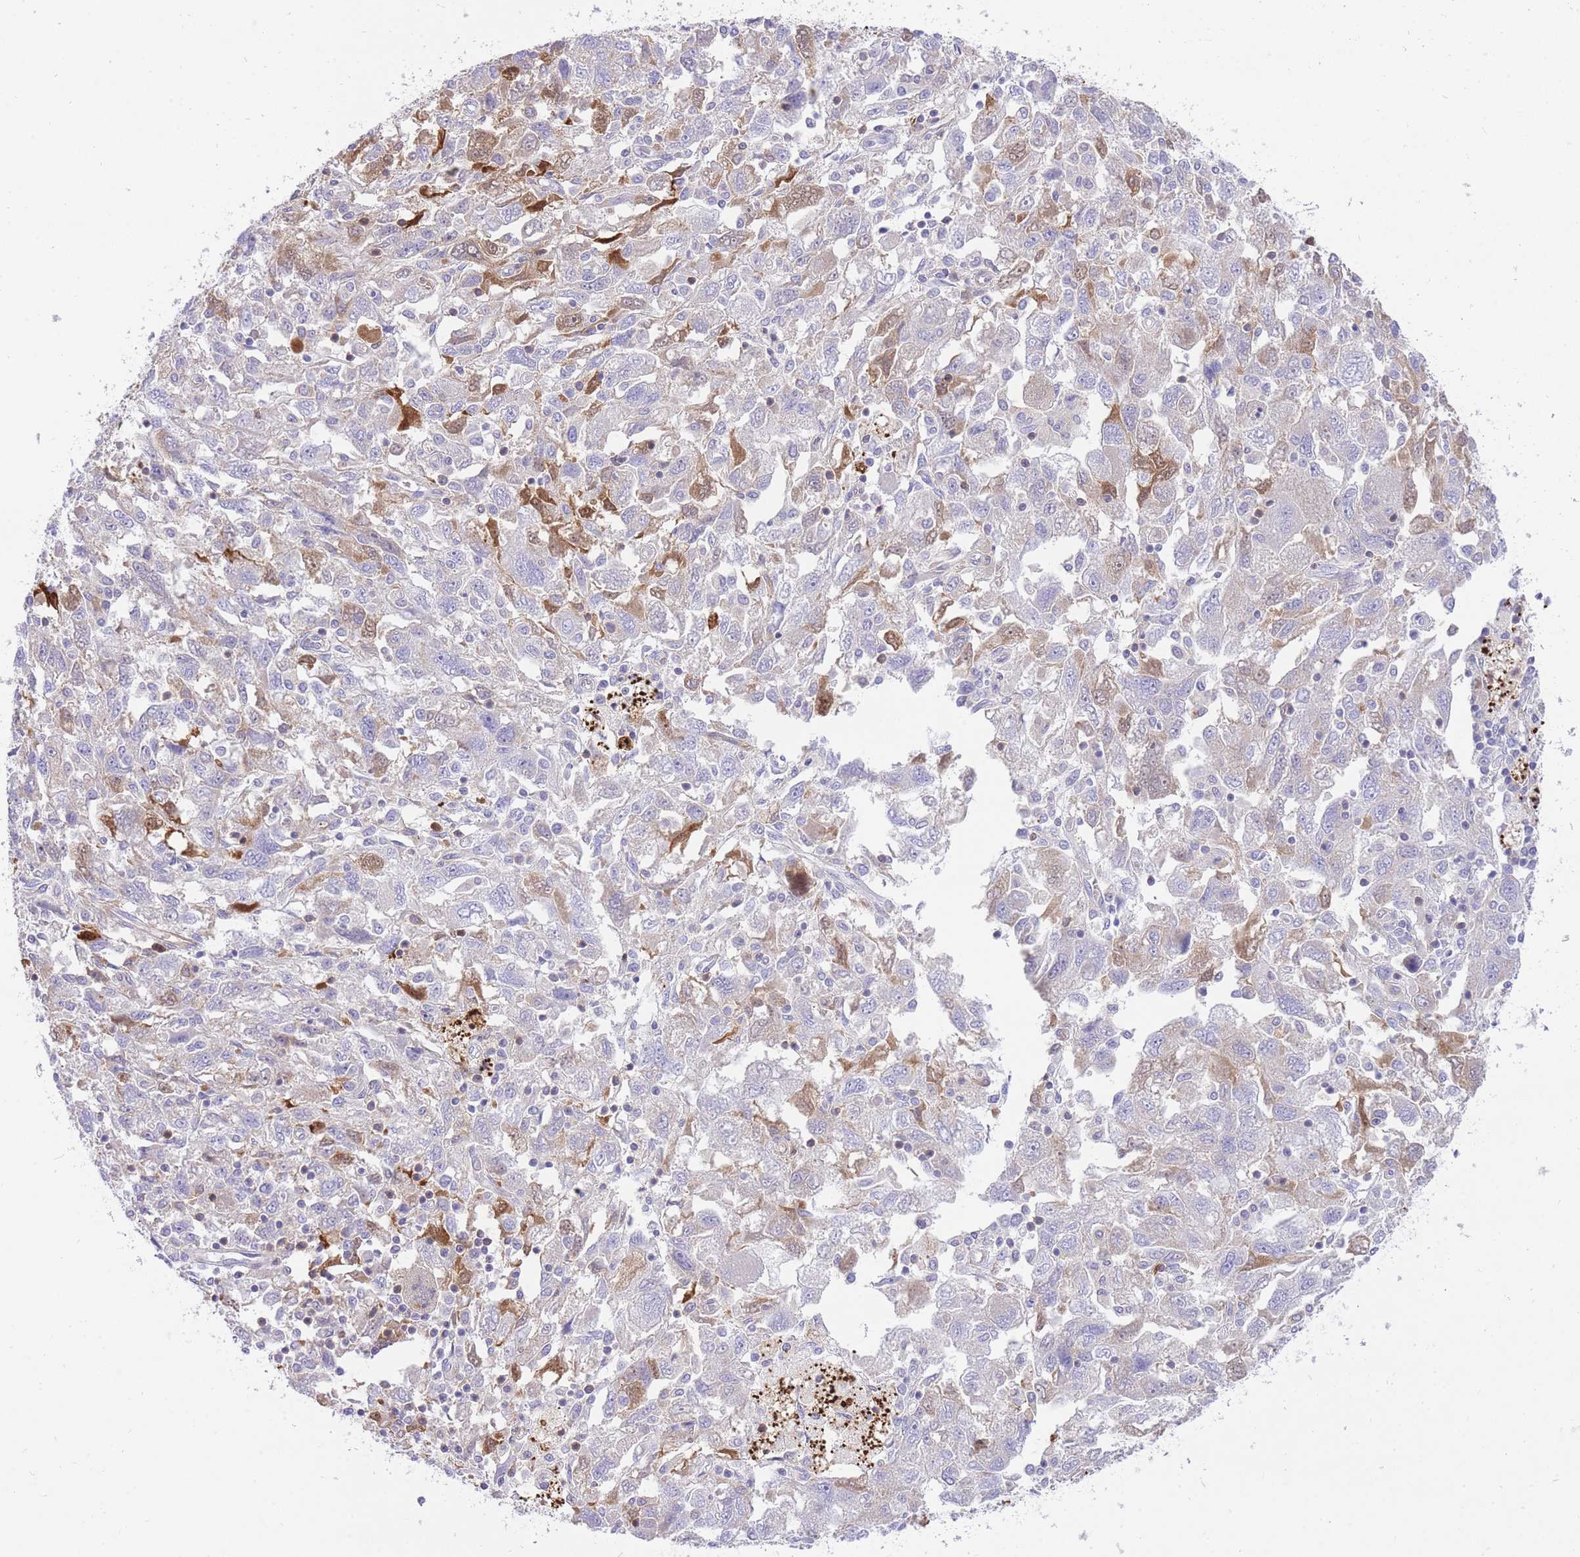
{"staining": {"intensity": "moderate", "quantity": "<25%", "location": "cytoplasmic/membranous"}, "tissue": "ovarian cancer", "cell_type": "Tumor cells", "image_type": "cancer", "snomed": [{"axis": "morphology", "description": "Carcinoma, NOS"}, {"axis": "morphology", "description": "Cystadenocarcinoma, serous, NOS"}, {"axis": "topography", "description": "Ovary"}], "caption": "Protein expression by IHC demonstrates moderate cytoplasmic/membranous expression in approximately <25% of tumor cells in ovarian cancer (serous cystadenocarcinoma).", "gene": "HRG", "patient": {"sex": "female", "age": 69}}